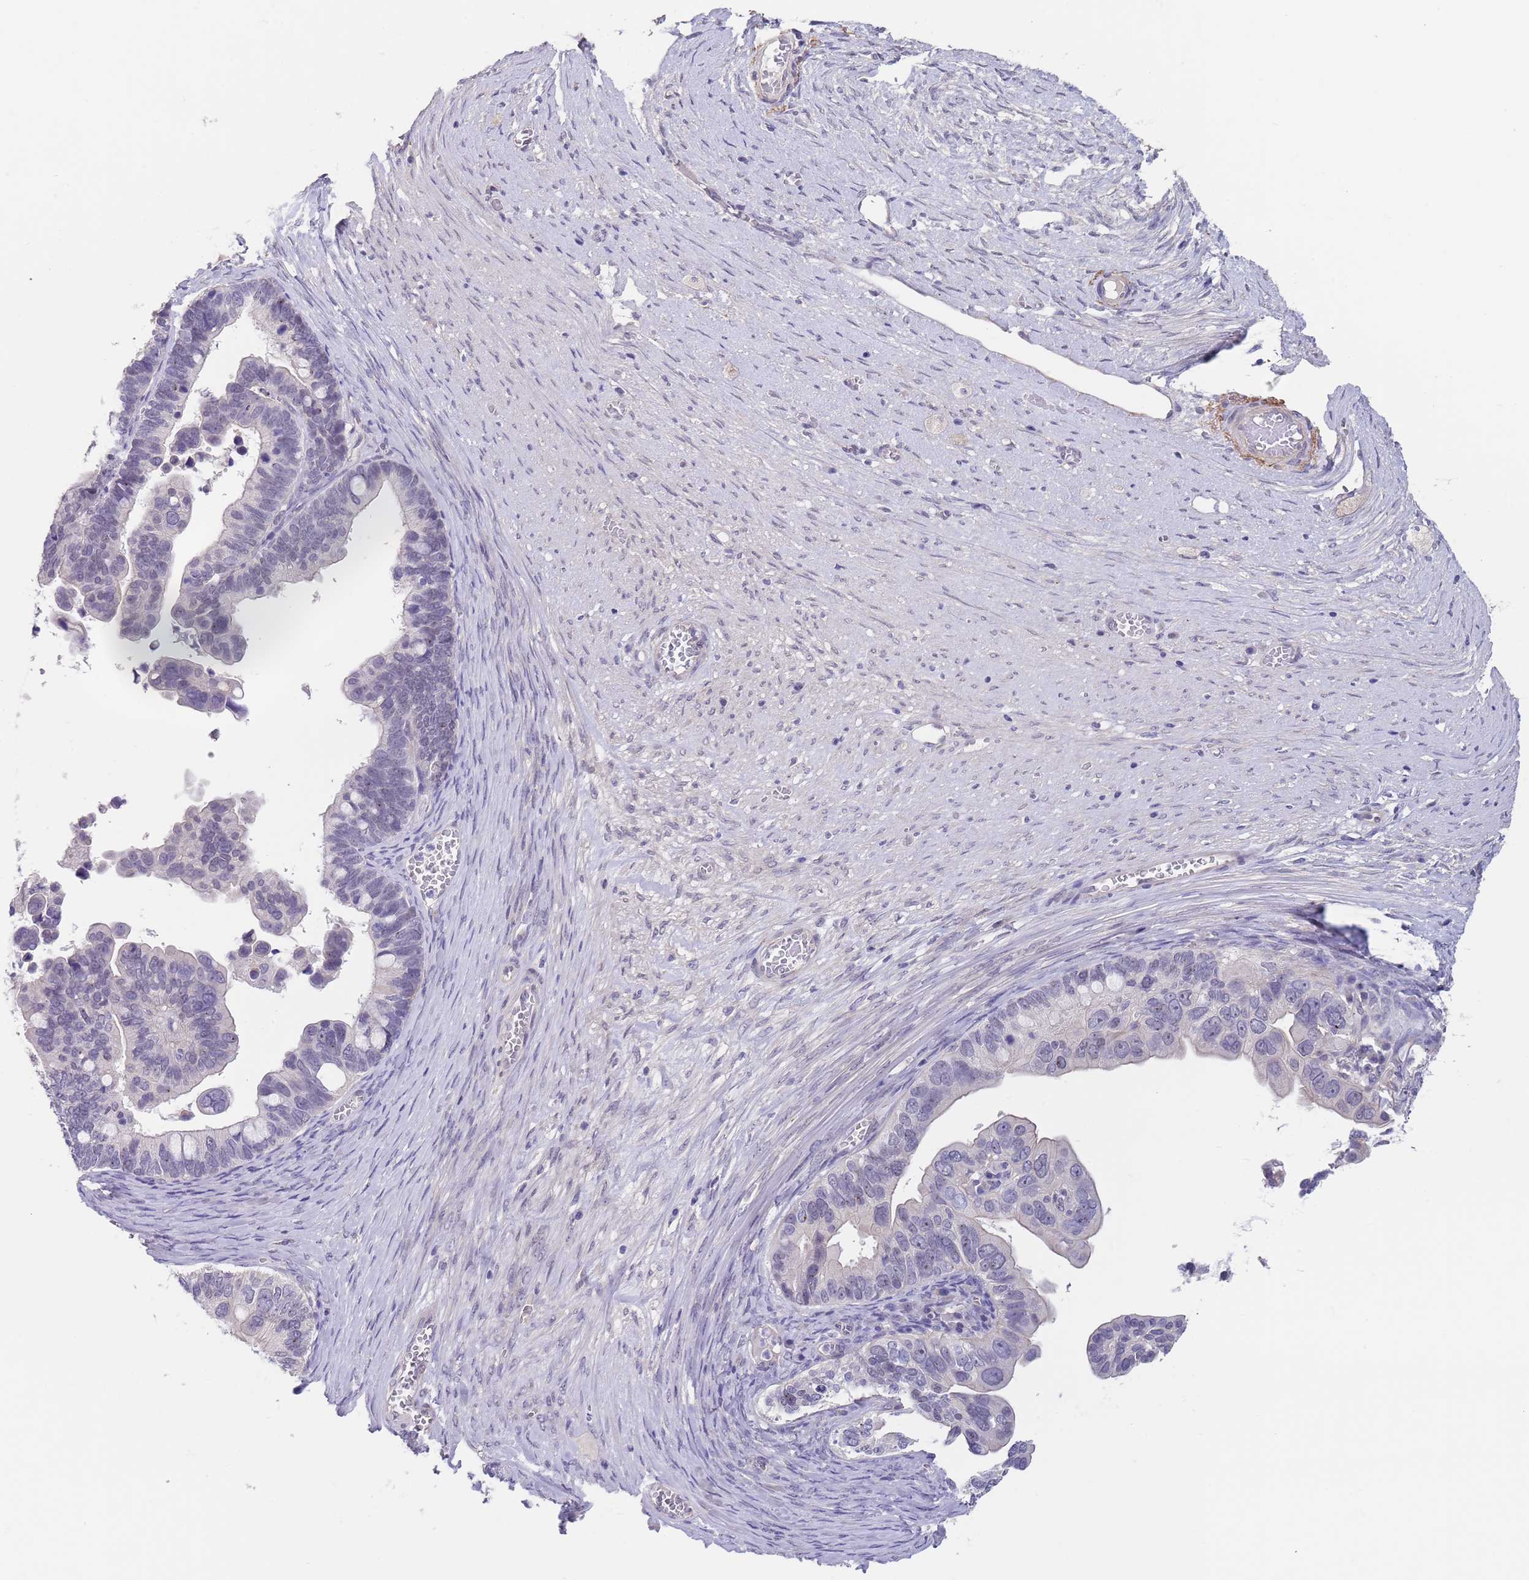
{"staining": {"intensity": "negative", "quantity": "none", "location": "none"}, "tissue": "ovarian cancer", "cell_type": "Tumor cells", "image_type": "cancer", "snomed": [{"axis": "morphology", "description": "Cystadenocarcinoma, serous, NOS"}, {"axis": "topography", "description": "Ovary"}], "caption": "A histopathology image of human serous cystadenocarcinoma (ovarian) is negative for staining in tumor cells. (DAB immunohistochemistry (IHC) with hematoxylin counter stain).", "gene": "RNF169", "patient": {"sex": "female", "age": 56}}